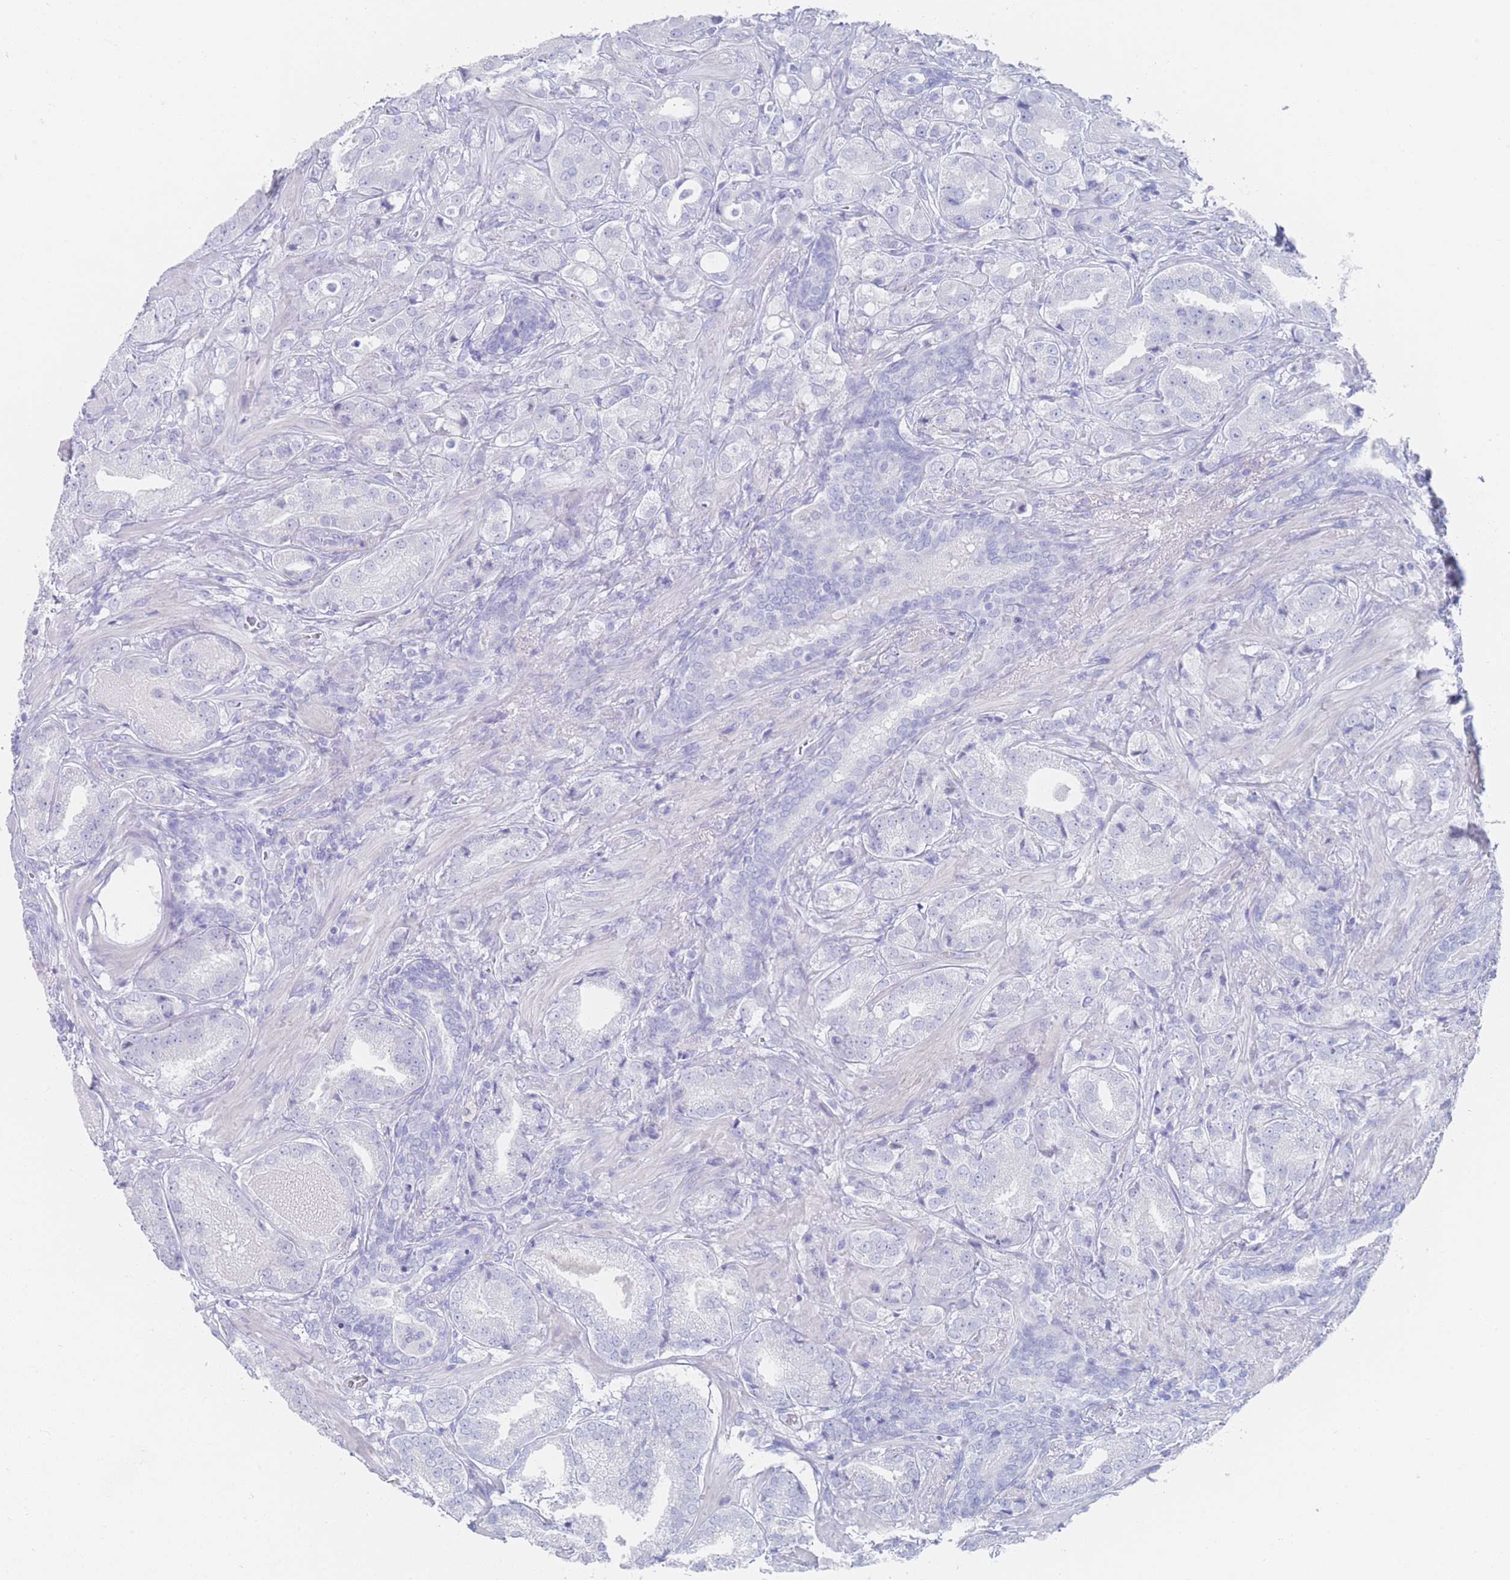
{"staining": {"intensity": "negative", "quantity": "none", "location": "none"}, "tissue": "prostate cancer", "cell_type": "Tumor cells", "image_type": "cancer", "snomed": [{"axis": "morphology", "description": "Adenocarcinoma, High grade"}, {"axis": "topography", "description": "Prostate"}], "caption": "IHC micrograph of neoplastic tissue: prostate adenocarcinoma (high-grade) stained with DAB shows no significant protein expression in tumor cells. Brightfield microscopy of immunohistochemistry stained with DAB (3,3'-diaminobenzidine) (brown) and hematoxylin (blue), captured at high magnification.", "gene": "LRRC37A", "patient": {"sex": "male", "age": 63}}